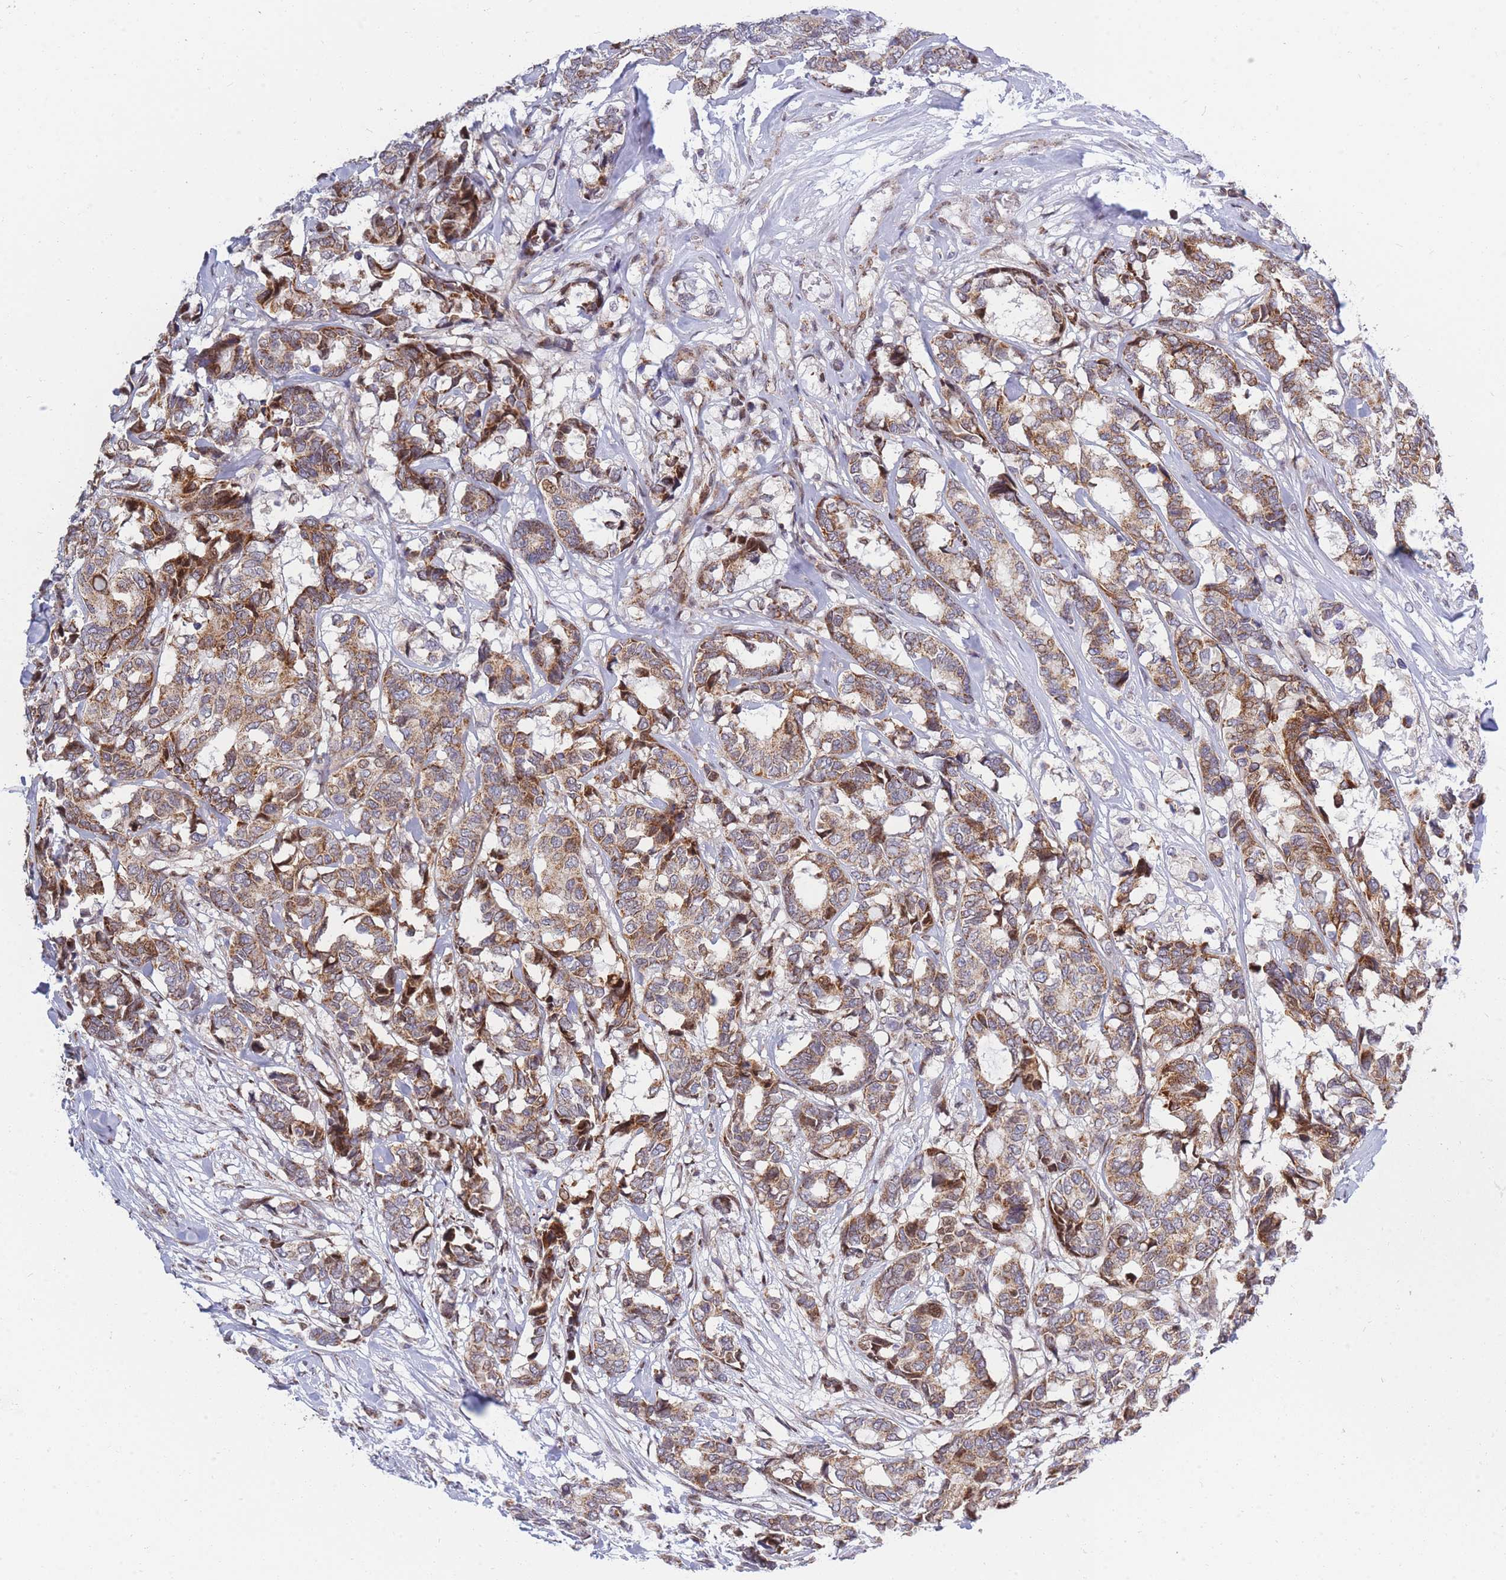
{"staining": {"intensity": "moderate", "quantity": ">75%", "location": "cytoplasmic/membranous"}, "tissue": "breast cancer", "cell_type": "Tumor cells", "image_type": "cancer", "snomed": [{"axis": "morphology", "description": "Duct carcinoma"}, {"axis": "topography", "description": "Breast"}], "caption": "Human invasive ductal carcinoma (breast) stained for a protein (brown) reveals moderate cytoplasmic/membranous positive positivity in about >75% of tumor cells.", "gene": "MOB4", "patient": {"sex": "female", "age": 87}}